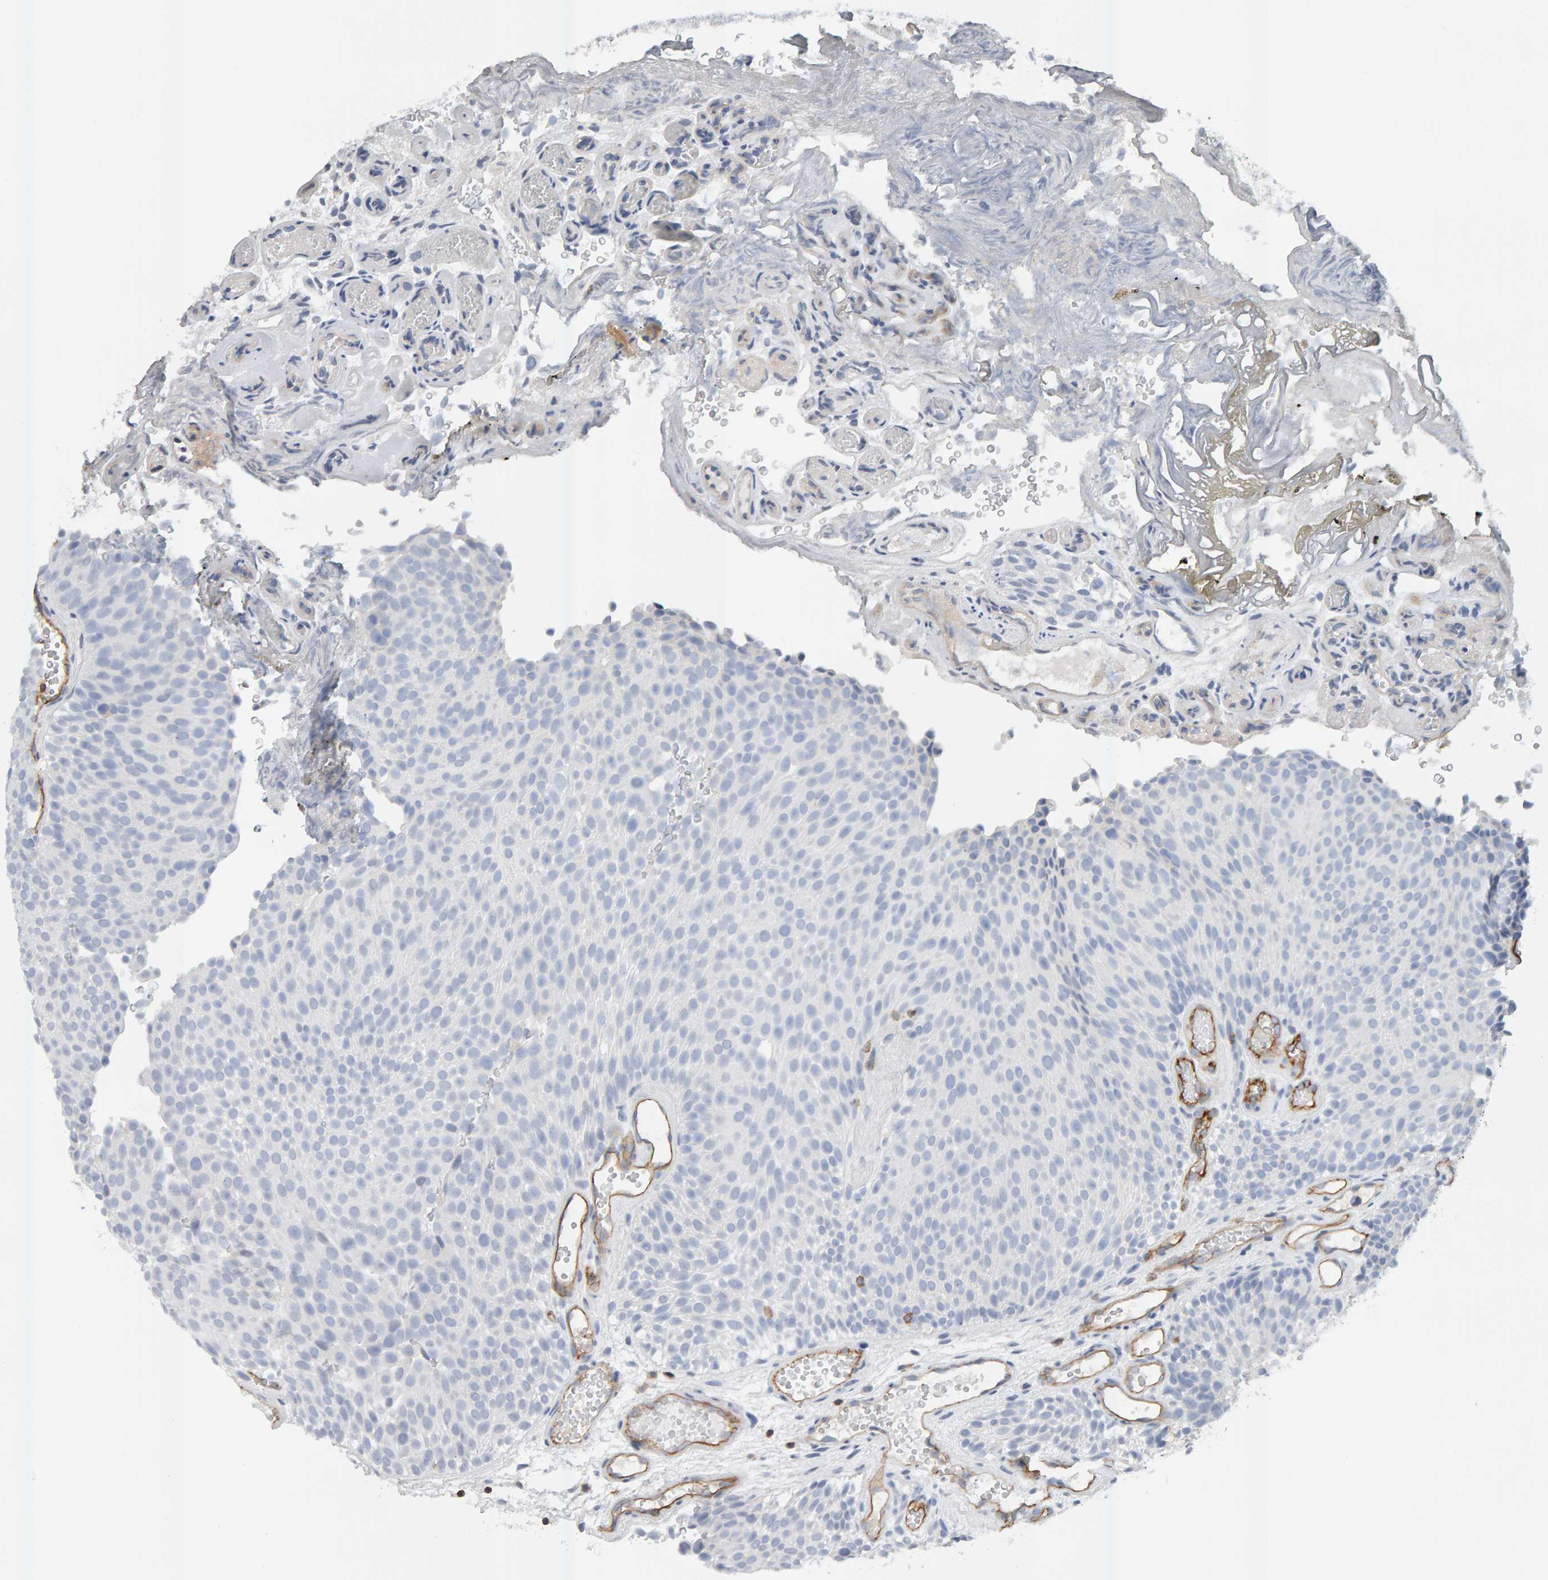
{"staining": {"intensity": "negative", "quantity": "none", "location": "none"}, "tissue": "urothelial cancer", "cell_type": "Tumor cells", "image_type": "cancer", "snomed": [{"axis": "morphology", "description": "Urothelial carcinoma, Low grade"}, {"axis": "topography", "description": "Urinary bladder"}], "caption": "DAB (3,3'-diaminobenzidine) immunohistochemical staining of urothelial cancer reveals no significant expression in tumor cells.", "gene": "FYN", "patient": {"sex": "male", "age": 78}}